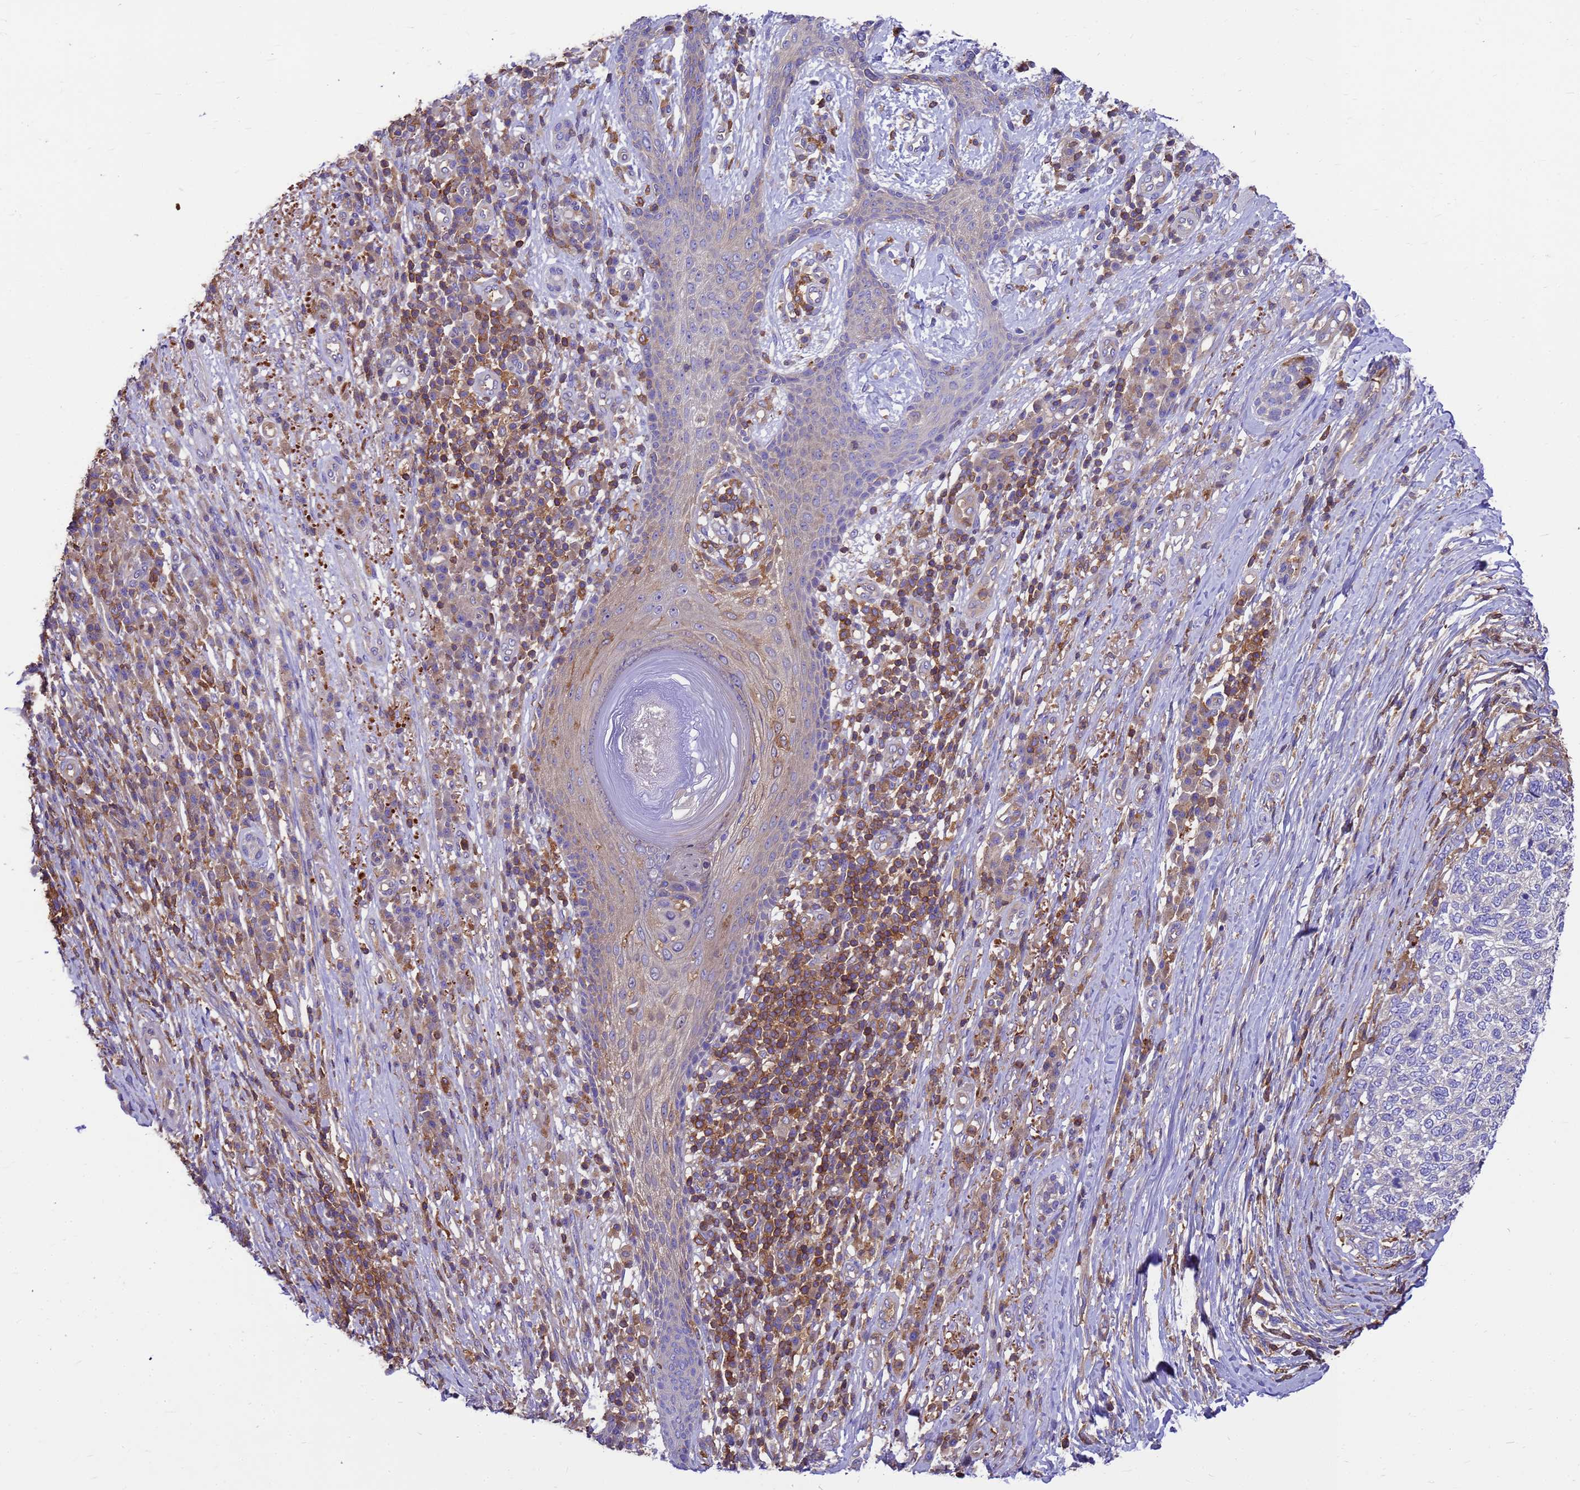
{"staining": {"intensity": "negative", "quantity": "none", "location": "none"}, "tissue": "skin cancer", "cell_type": "Tumor cells", "image_type": "cancer", "snomed": [{"axis": "morphology", "description": "Basal cell carcinoma"}, {"axis": "topography", "description": "Skin"}], "caption": "Immunohistochemistry image of neoplastic tissue: skin basal cell carcinoma stained with DAB demonstrates no significant protein positivity in tumor cells.", "gene": "ZNF235", "patient": {"sex": "female", "age": 65}}